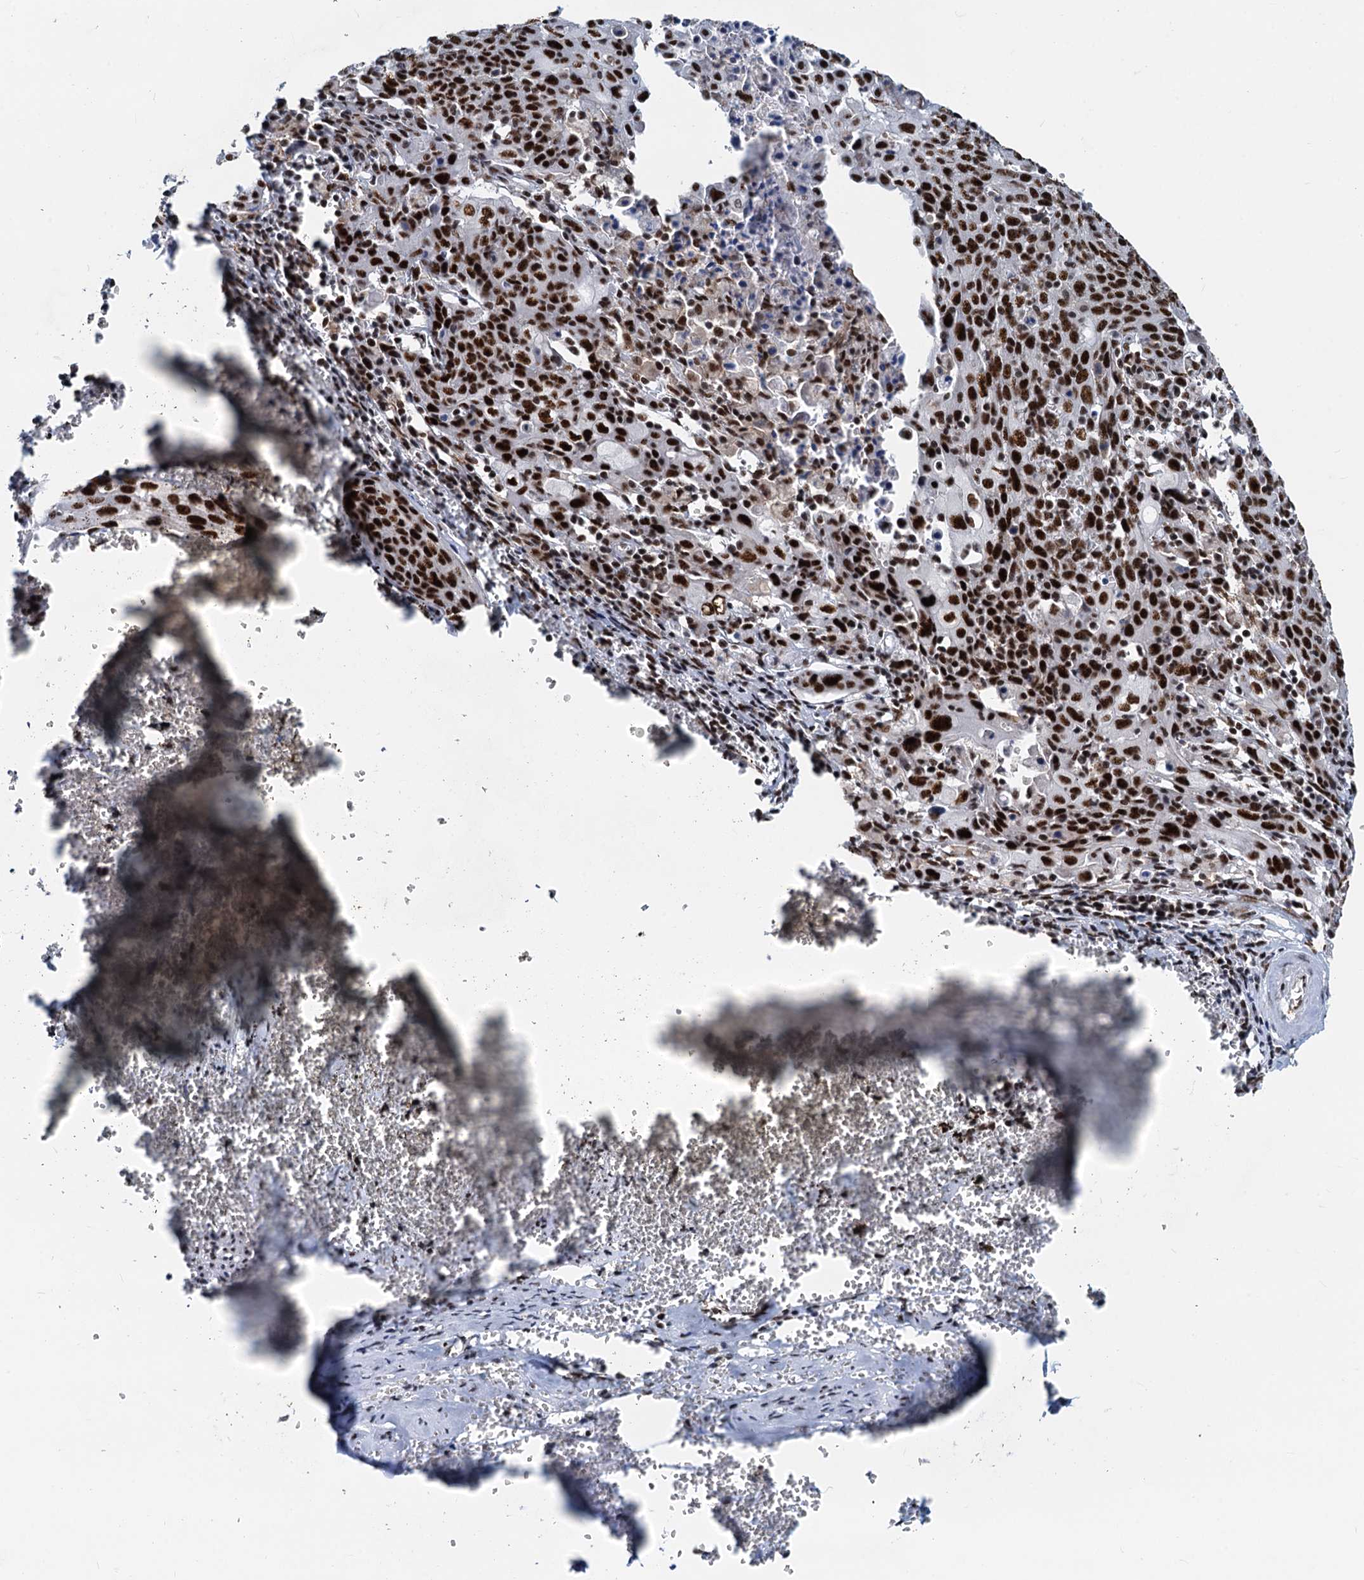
{"staining": {"intensity": "strong", "quantity": ">75%", "location": "nuclear"}, "tissue": "cervical cancer", "cell_type": "Tumor cells", "image_type": "cancer", "snomed": [{"axis": "morphology", "description": "Squamous cell carcinoma, NOS"}, {"axis": "topography", "description": "Cervix"}], "caption": "There is high levels of strong nuclear positivity in tumor cells of cervical cancer, as demonstrated by immunohistochemical staining (brown color).", "gene": "RBM26", "patient": {"sex": "female", "age": 67}}